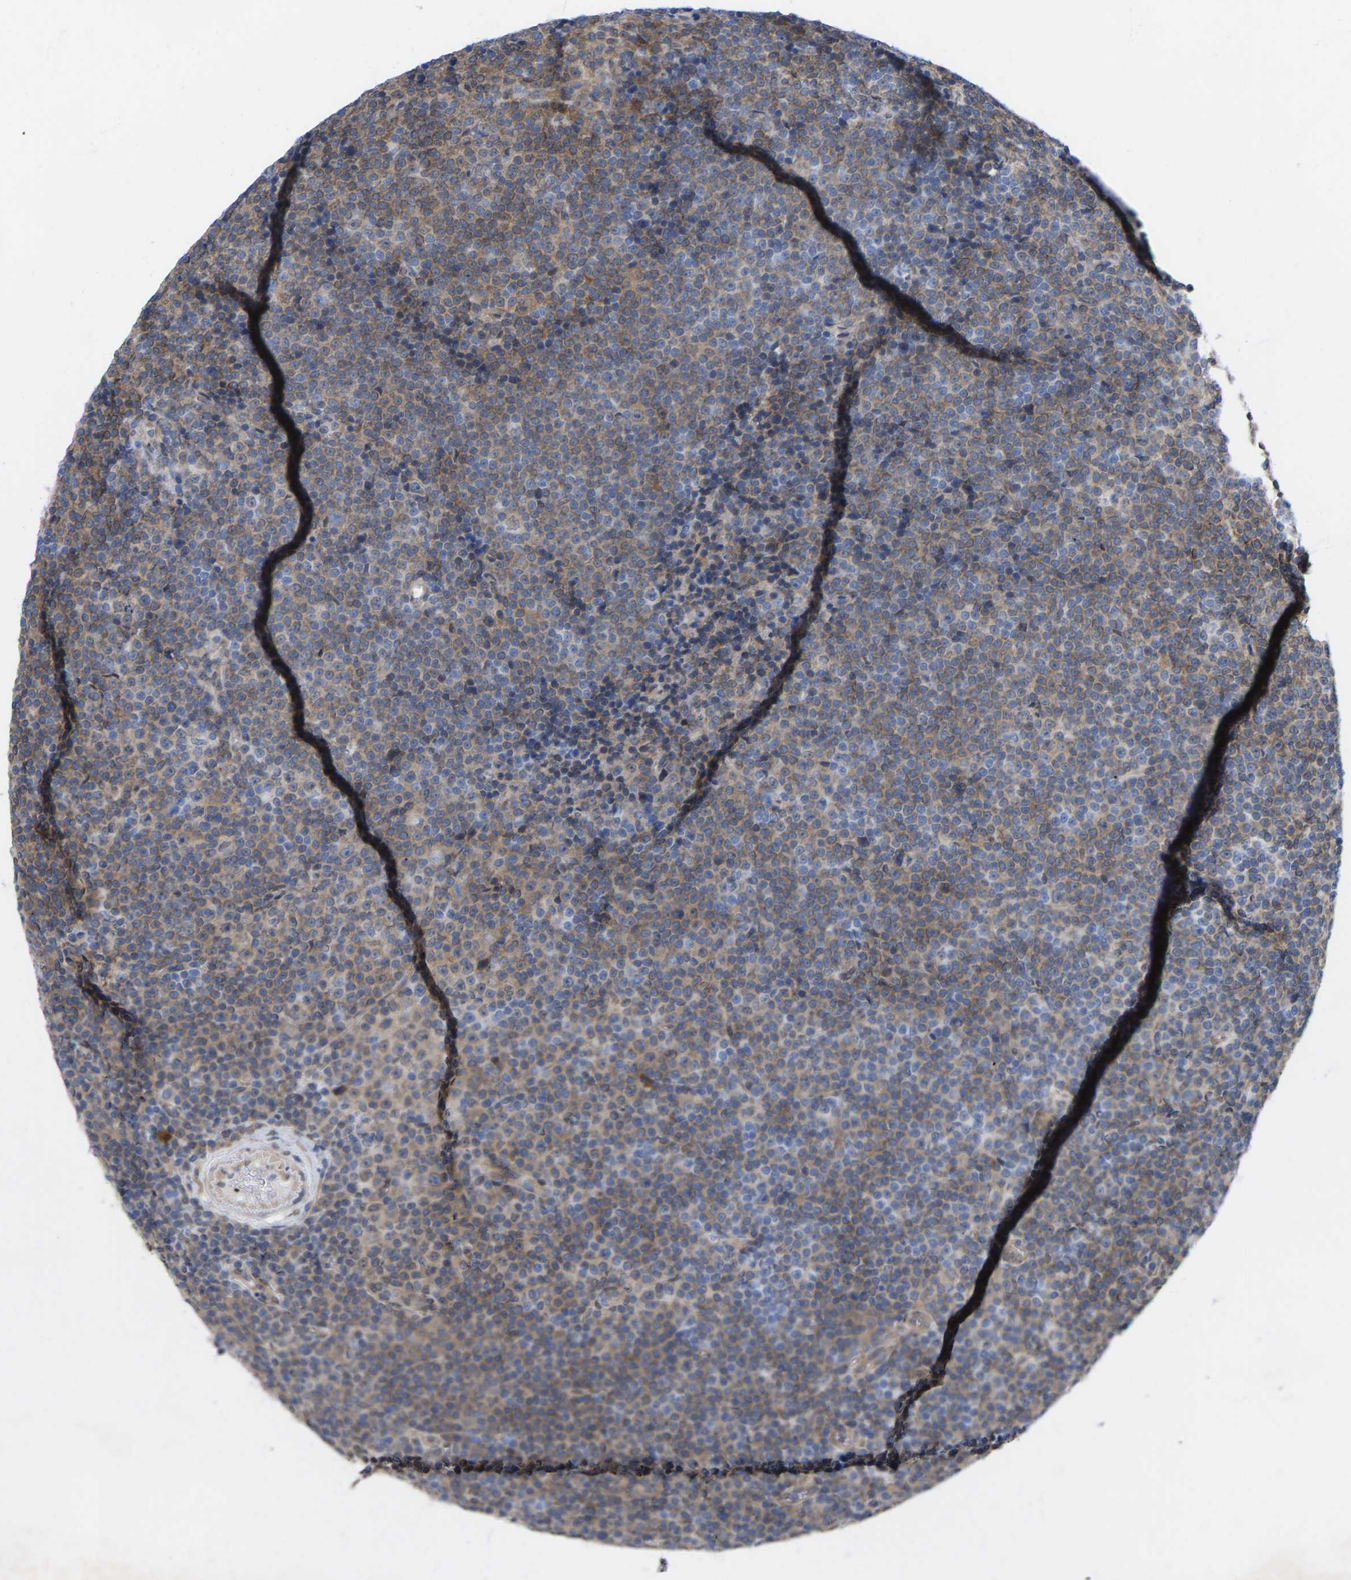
{"staining": {"intensity": "moderate", "quantity": ">75%", "location": "cytoplasmic/membranous"}, "tissue": "lymphoma", "cell_type": "Tumor cells", "image_type": "cancer", "snomed": [{"axis": "morphology", "description": "Malignant lymphoma, non-Hodgkin's type, Low grade"}, {"axis": "topography", "description": "Lymph node"}], "caption": "The micrograph demonstrates immunohistochemical staining of lymphoma. There is moderate cytoplasmic/membranous expression is appreciated in approximately >75% of tumor cells.", "gene": "UBE4B", "patient": {"sex": "female", "age": 67}}